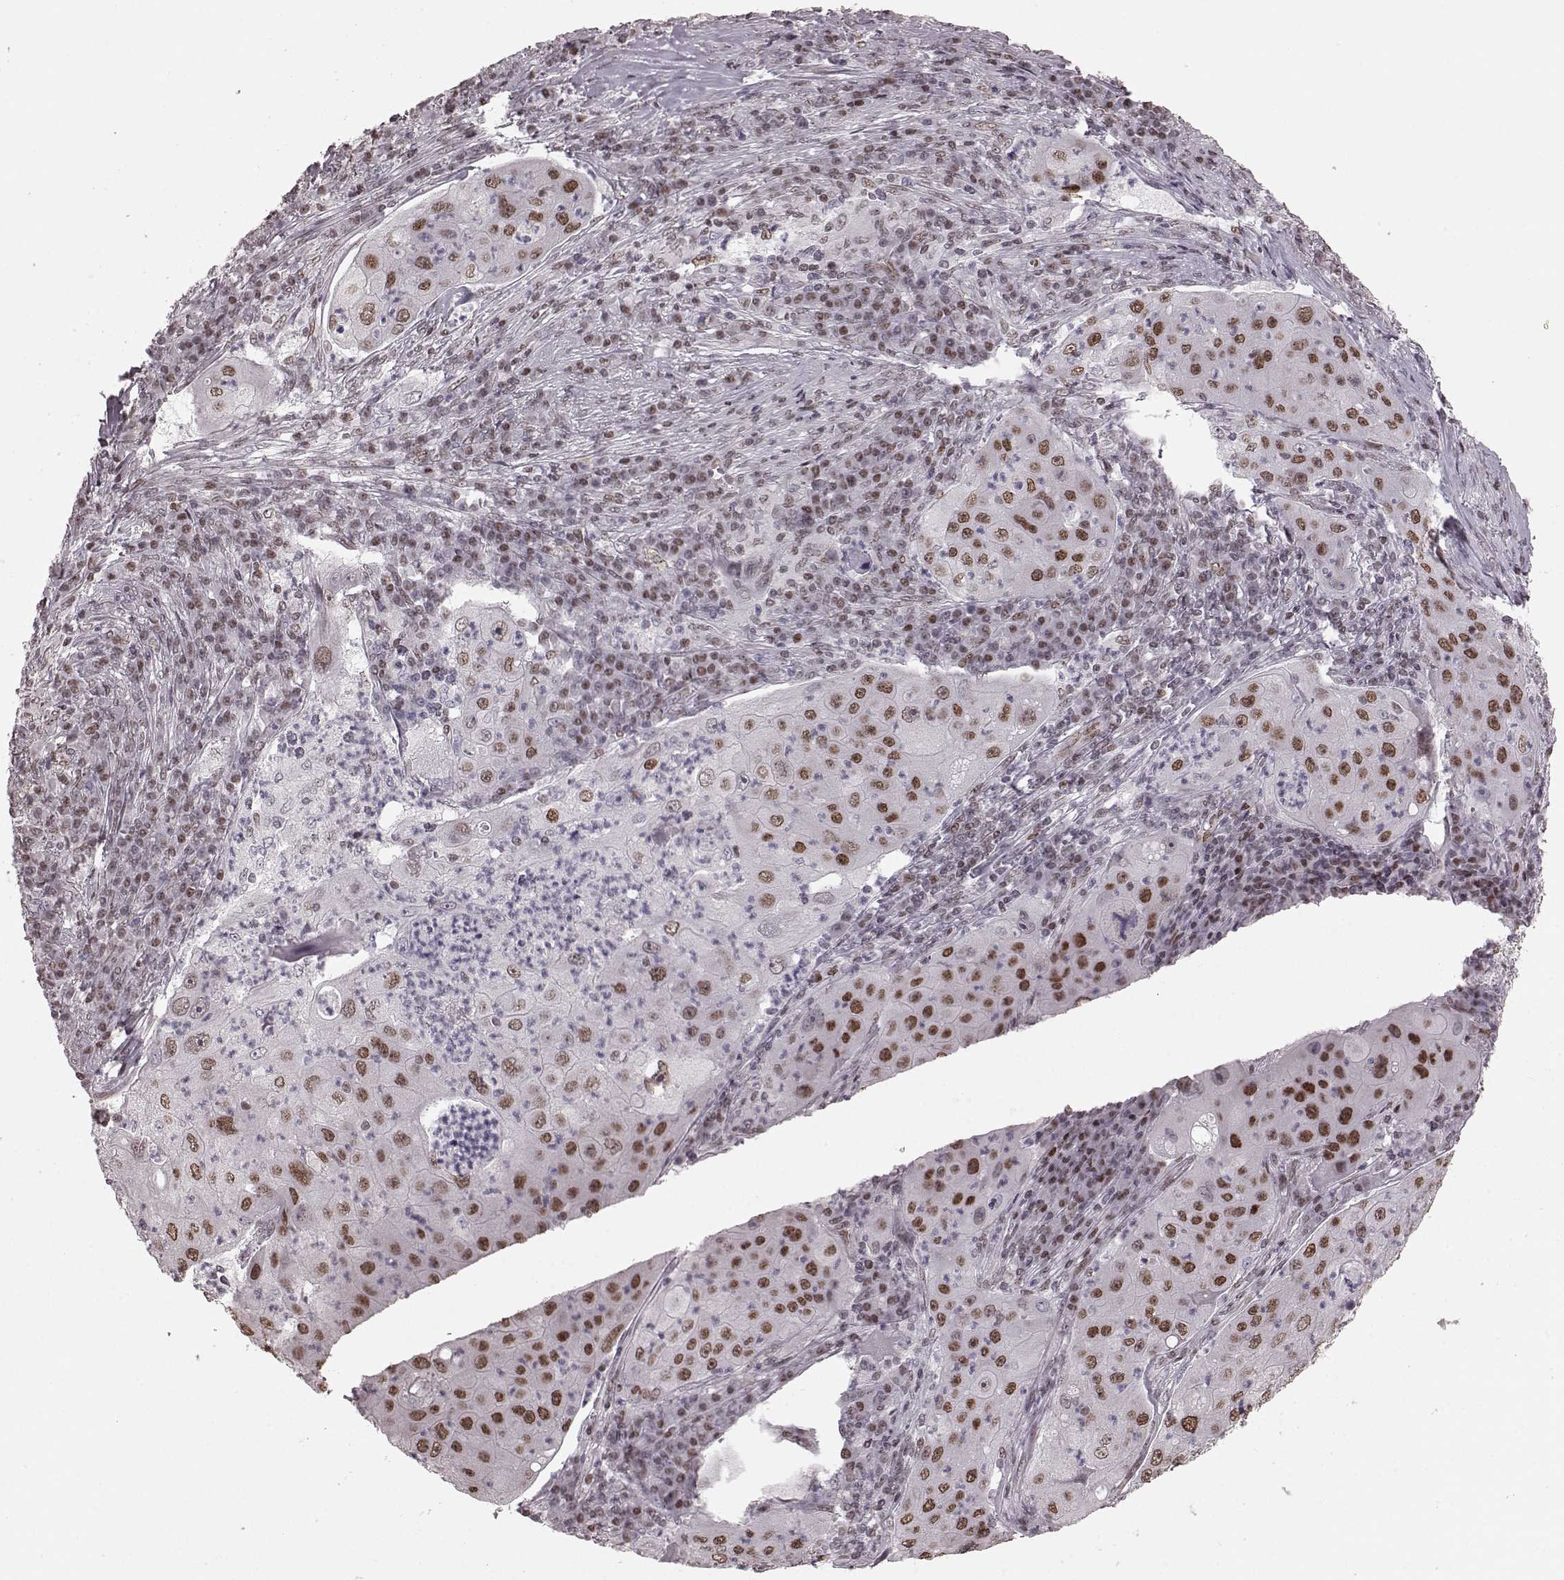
{"staining": {"intensity": "strong", "quantity": ">75%", "location": "nuclear"}, "tissue": "lung cancer", "cell_type": "Tumor cells", "image_type": "cancer", "snomed": [{"axis": "morphology", "description": "Squamous cell carcinoma, NOS"}, {"axis": "topography", "description": "Lung"}], "caption": "Immunohistochemistry micrograph of neoplastic tissue: lung cancer (squamous cell carcinoma) stained using IHC displays high levels of strong protein expression localized specifically in the nuclear of tumor cells, appearing as a nuclear brown color.", "gene": "NR2C1", "patient": {"sex": "female", "age": 59}}